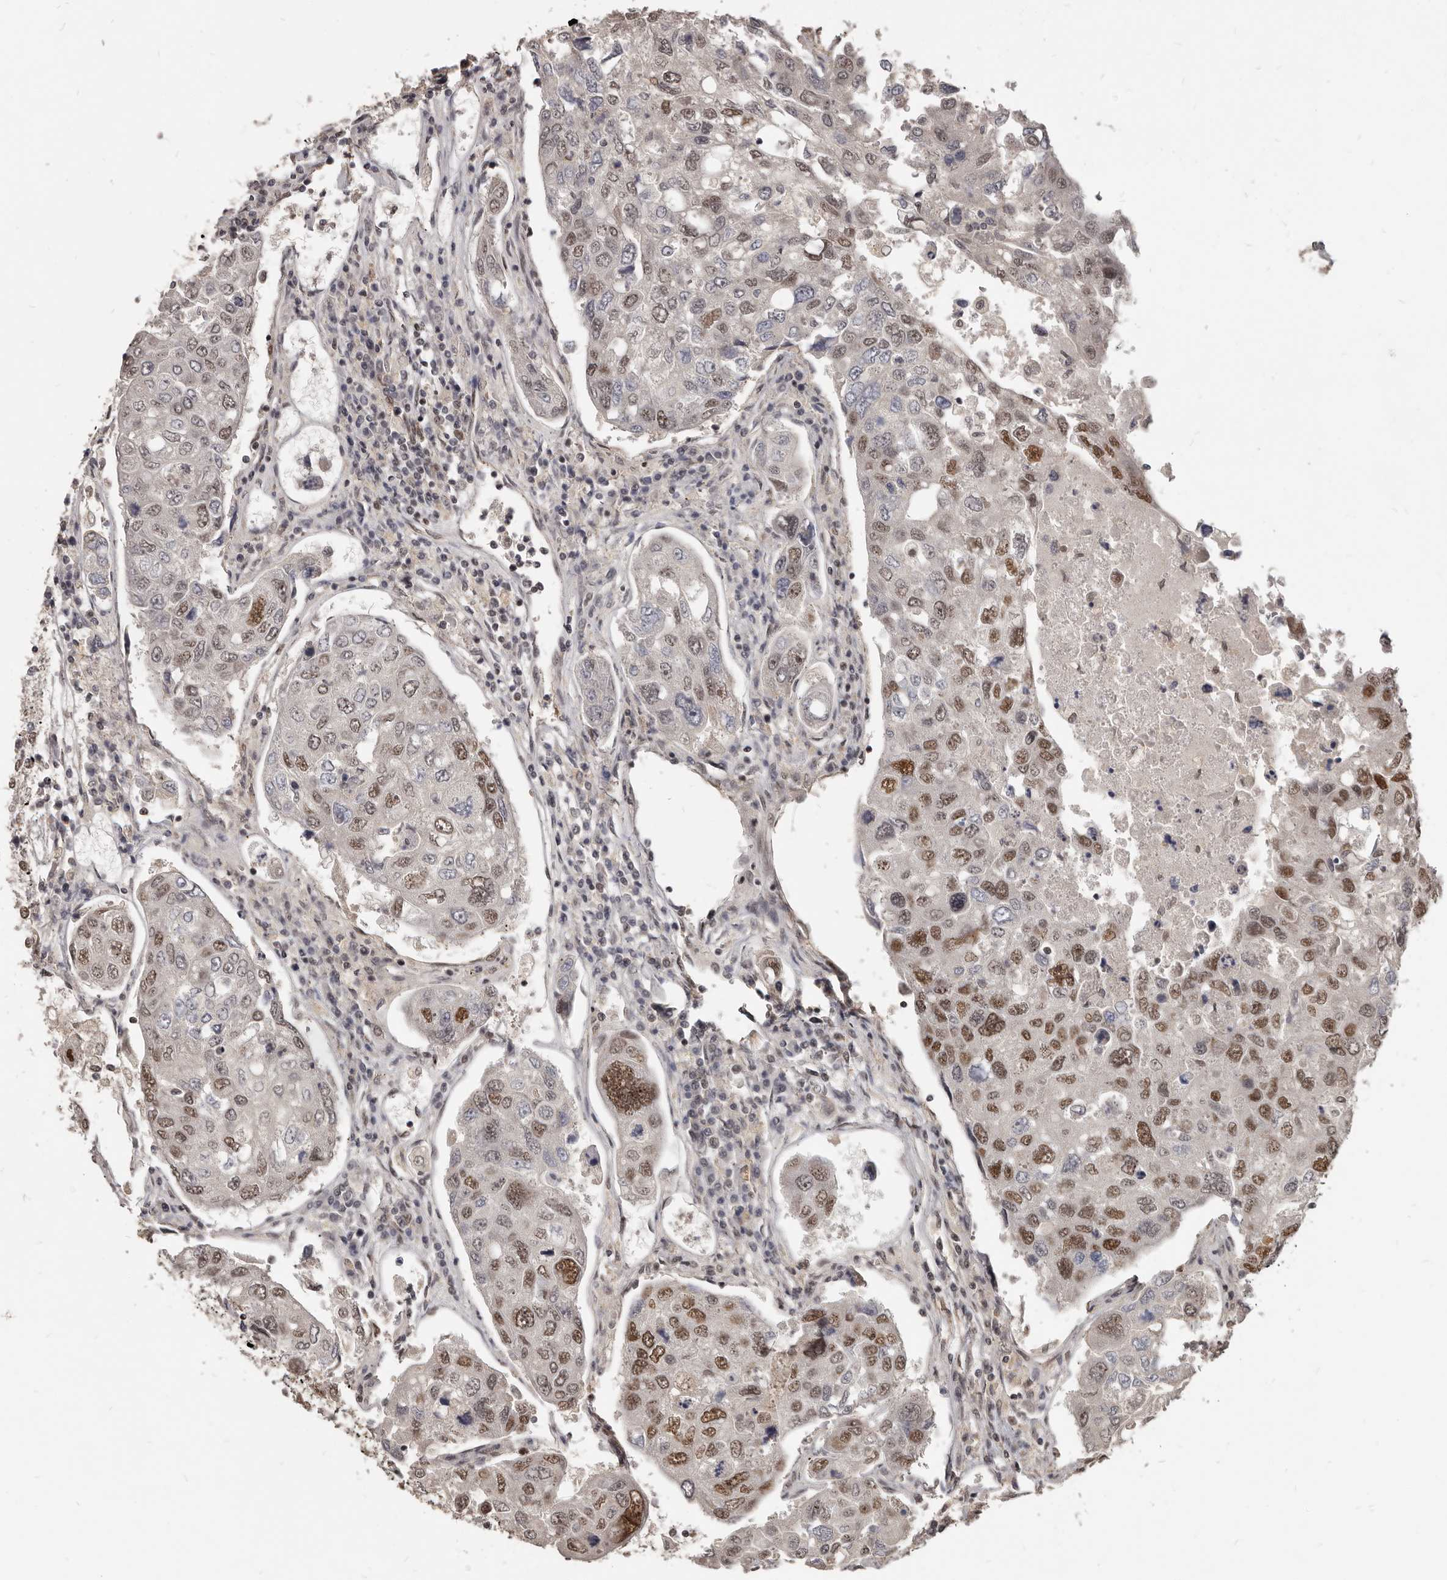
{"staining": {"intensity": "moderate", "quantity": ">75%", "location": "nuclear"}, "tissue": "urothelial cancer", "cell_type": "Tumor cells", "image_type": "cancer", "snomed": [{"axis": "morphology", "description": "Urothelial carcinoma, High grade"}, {"axis": "topography", "description": "Lymph node"}, {"axis": "topography", "description": "Urinary bladder"}], "caption": "DAB immunohistochemical staining of urothelial cancer exhibits moderate nuclear protein positivity in about >75% of tumor cells. (Stains: DAB in brown, nuclei in blue, Microscopy: brightfield microscopy at high magnification).", "gene": "ATF5", "patient": {"sex": "male", "age": 51}}